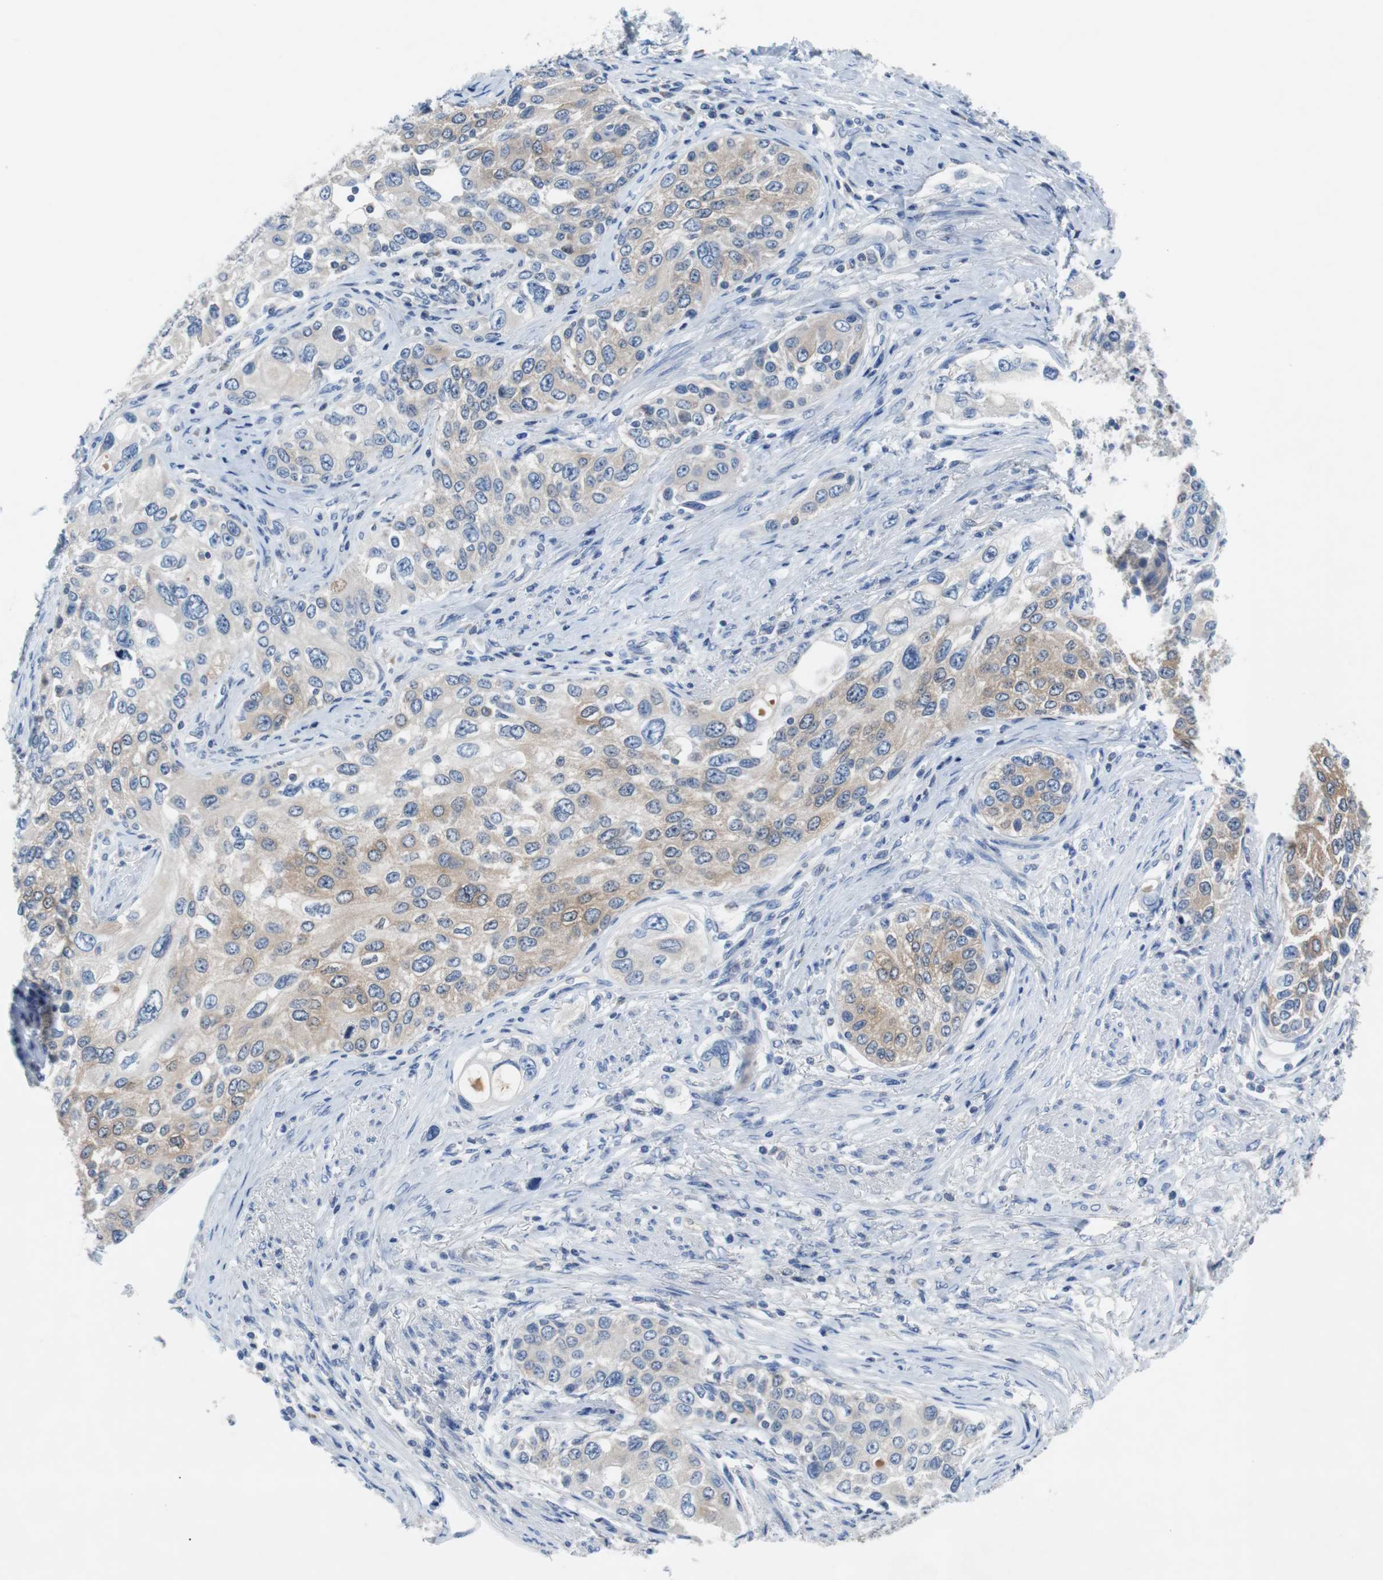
{"staining": {"intensity": "moderate", "quantity": "25%-75%", "location": "cytoplasmic/membranous"}, "tissue": "urothelial cancer", "cell_type": "Tumor cells", "image_type": "cancer", "snomed": [{"axis": "morphology", "description": "Urothelial carcinoma, High grade"}, {"axis": "topography", "description": "Urinary bladder"}], "caption": "Immunohistochemical staining of high-grade urothelial carcinoma displays moderate cytoplasmic/membranous protein staining in about 25%-75% of tumor cells.", "gene": "EEF2K", "patient": {"sex": "female", "age": 56}}